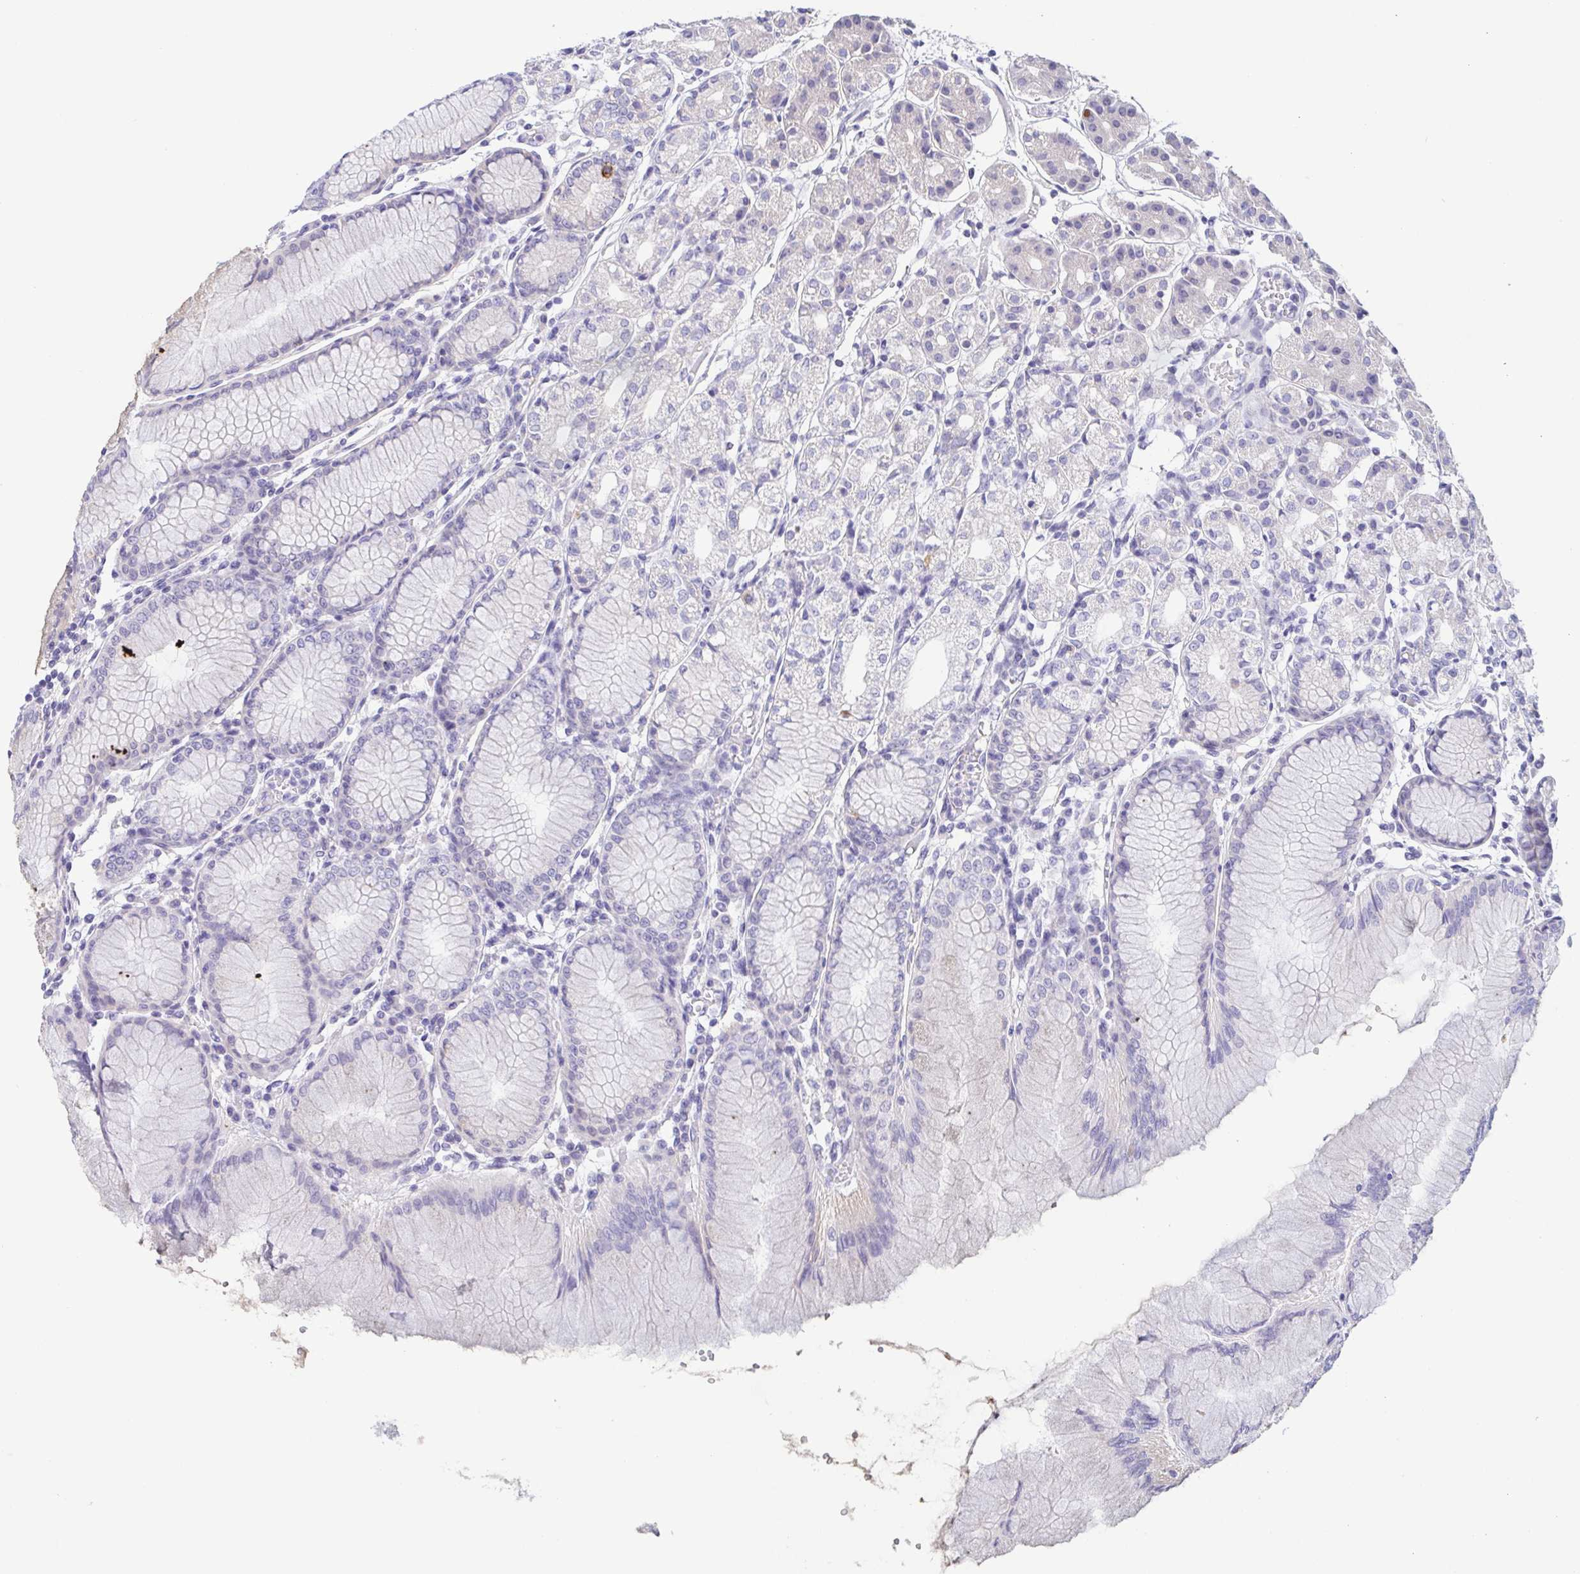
{"staining": {"intensity": "negative", "quantity": "none", "location": "none"}, "tissue": "stomach", "cell_type": "Glandular cells", "image_type": "normal", "snomed": [{"axis": "morphology", "description": "Normal tissue, NOS"}, {"axis": "topography", "description": "Stomach"}], "caption": "IHC histopathology image of normal stomach: stomach stained with DAB exhibits no significant protein staining in glandular cells. (Stains: DAB IHC with hematoxylin counter stain, Microscopy: brightfield microscopy at high magnification).", "gene": "TREH", "patient": {"sex": "female", "age": 57}}